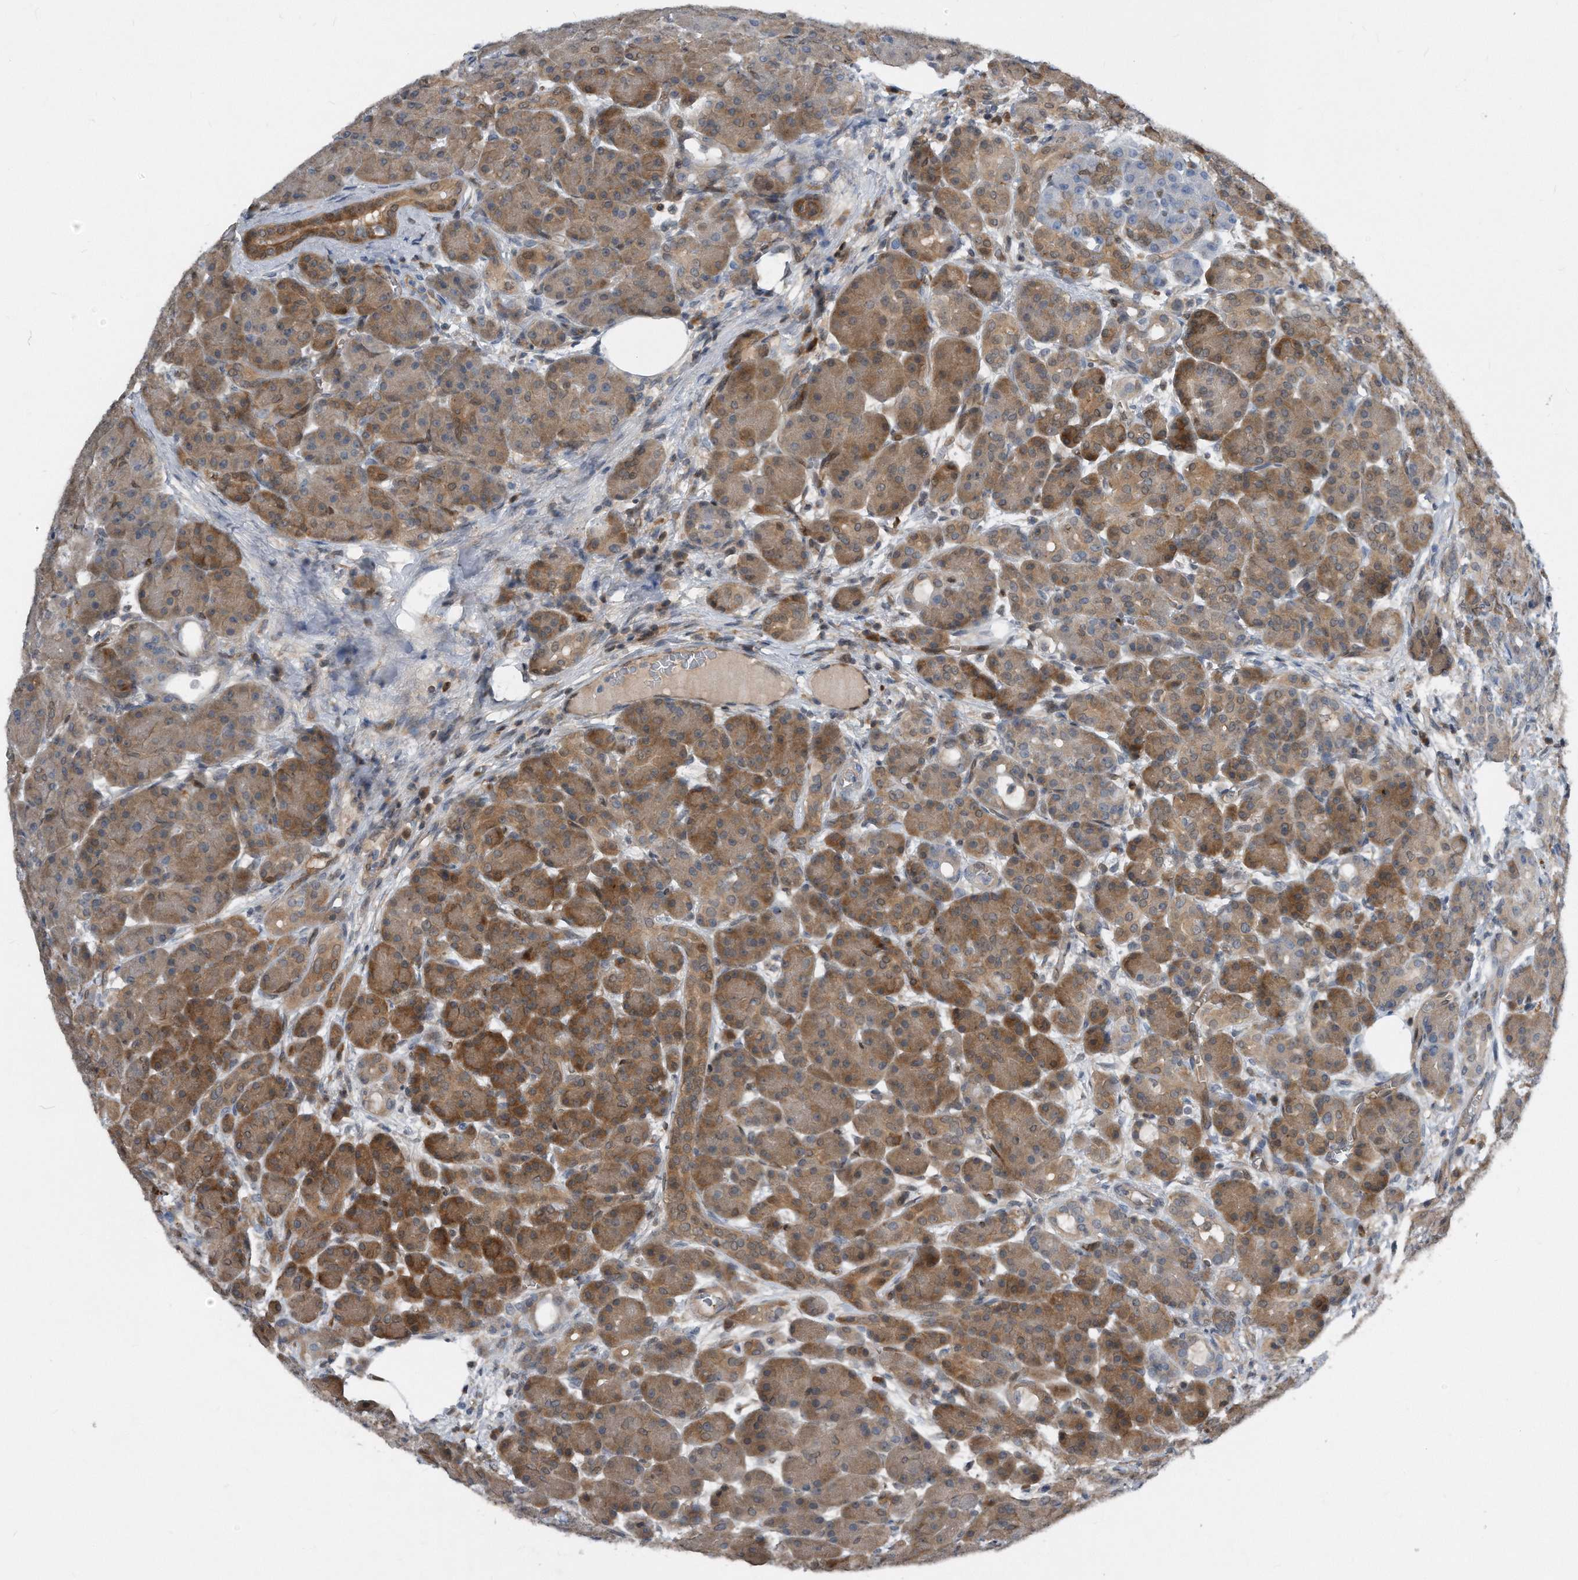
{"staining": {"intensity": "strong", "quantity": ">75%", "location": "cytoplasmic/membranous"}, "tissue": "pancreas", "cell_type": "Exocrine glandular cells", "image_type": "normal", "snomed": [{"axis": "morphology", "description": "Normal tissue, NOS"}, {"axis": "topography", "description": "Pancreas"}], "caption": "Unremarkable pancreas shows strong cytoplasmic/membranous staining in approximately >75% of exocrine glandular cells.", "gene": "MAP2K6", "patient": {"sex": "male", "age": 63}}